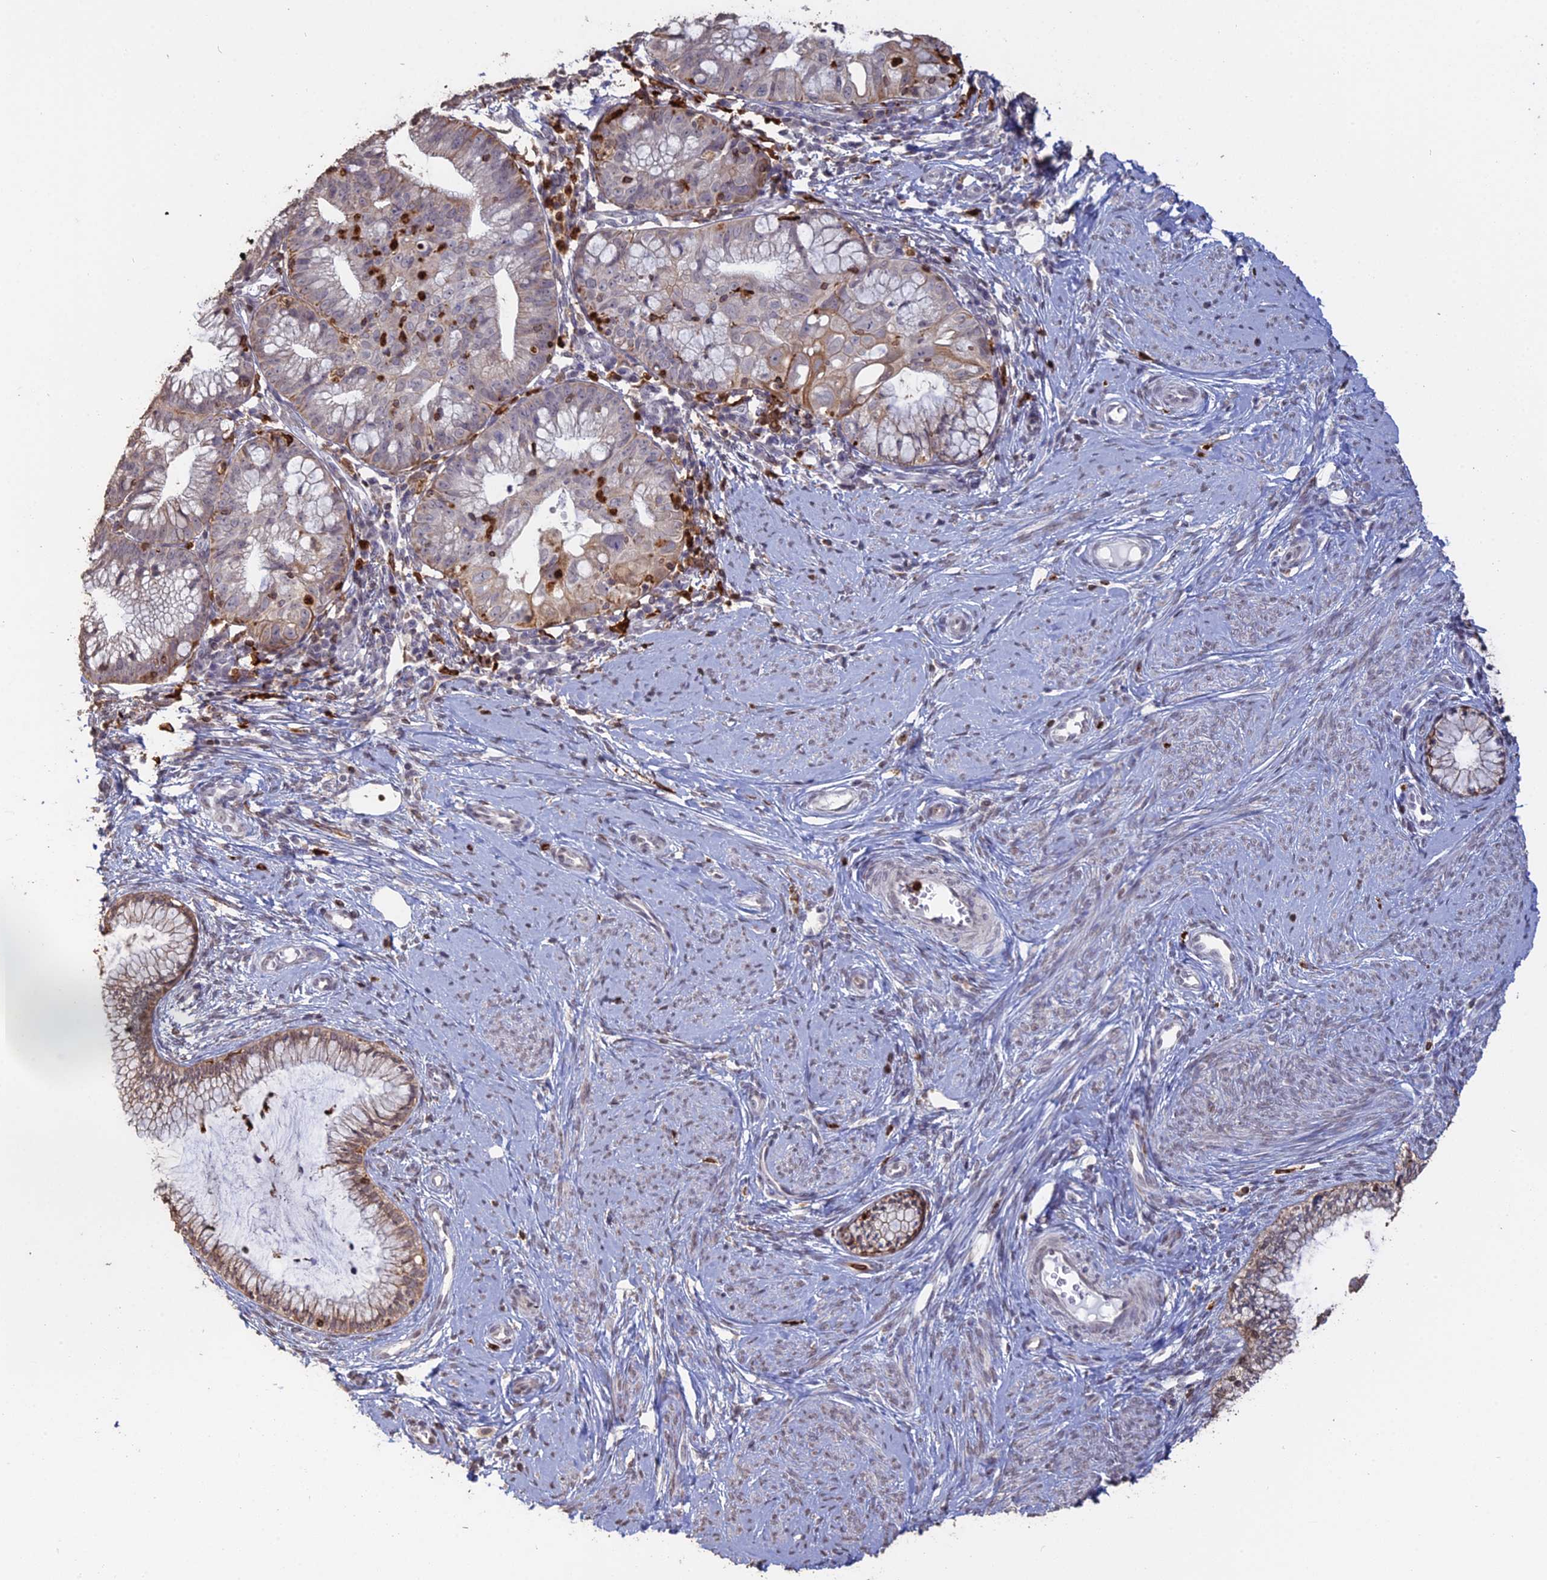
{"staining": {"intensity": "negative", "quantity": "none", "location": "none"}, "tissue": "cervical cancer", "cell_type": "Tumor cells", "image_type": "cancer", "snomed": [{"axis": "morphology", "description": "Adenocarcinoma, NOS"}, {"axis": "topography", "description": "Cervix"}], "caption": "Human cervical adenocarcinoma stained for a protein using immunohistochemistry (IHC) displays no expression in tumor cells.", "gene": "APOBR", "patient": {"sex": "female", "age": 36}}